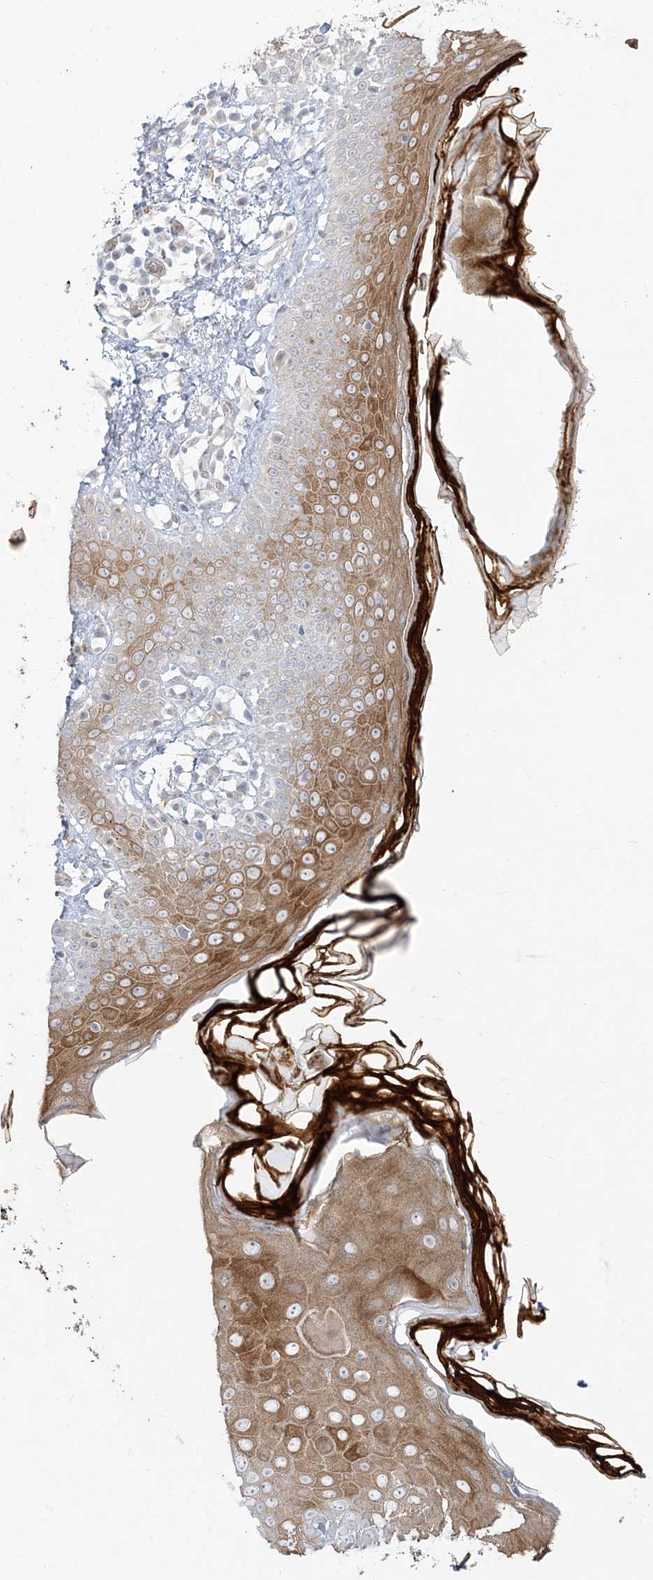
{"staining": {"intensity": "weak", "quantity": "25%-75%", "location": "cytoplasmic/membranous"}, "tissue": "skin", "cell_type": "Fibroblasts", "image_type": "normal", "snomed": [{"axis": "morphology", "description": "Normal tissue, NOS"}, {"axis": "topography", "description": "Skin"}], "caption": "The image displays immunohistochemical staining of benign skin. There is weak cytoplasmic/membranous positivity is seen in approximately 25%-75% of fibroblasts.", "gene": "ZC3H6", "patient": {"sex": "male", "age": 52}}